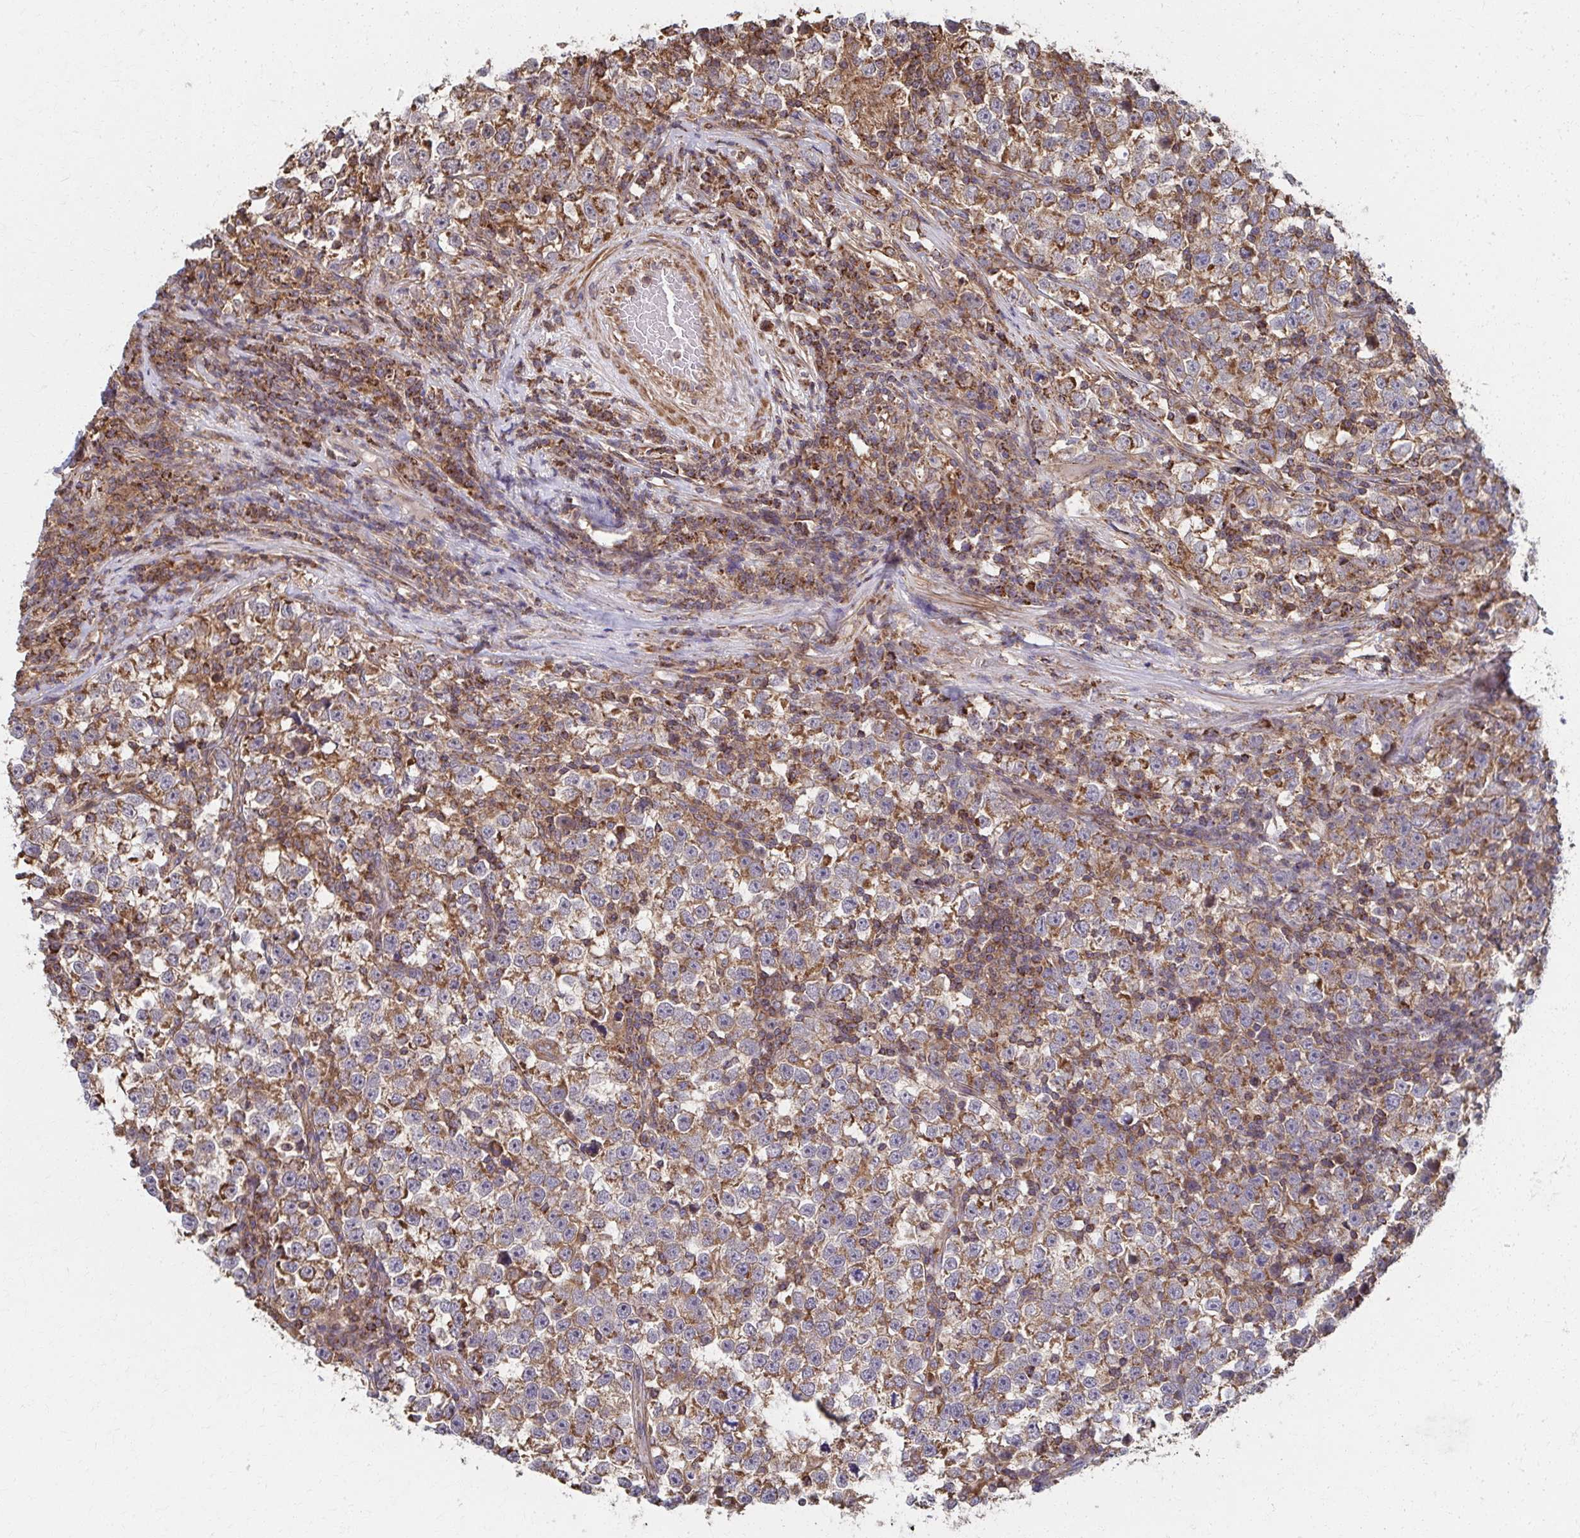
{"staining": {"intensity": "moderate", "quantity": ">75%", "location": "cytoplasmic/membranous"}, "tissue": "testis cancer", "cell_type": "Tumor cells", "image_type": "cancer", "snomed": [{"axis": "morphology", "description": "Seminoma, NOS"}, {"axis": "topography", "description": "Testis"}], "caption": "Immunohistochemistry (IHC) of human testis seminoma demonstrates medium levels of moderate cytoplasmic/membranous expression in approximately >75% of tumor cells.", "gene": "KLHL34", "patient": {"sex": "male", "age": 43}}